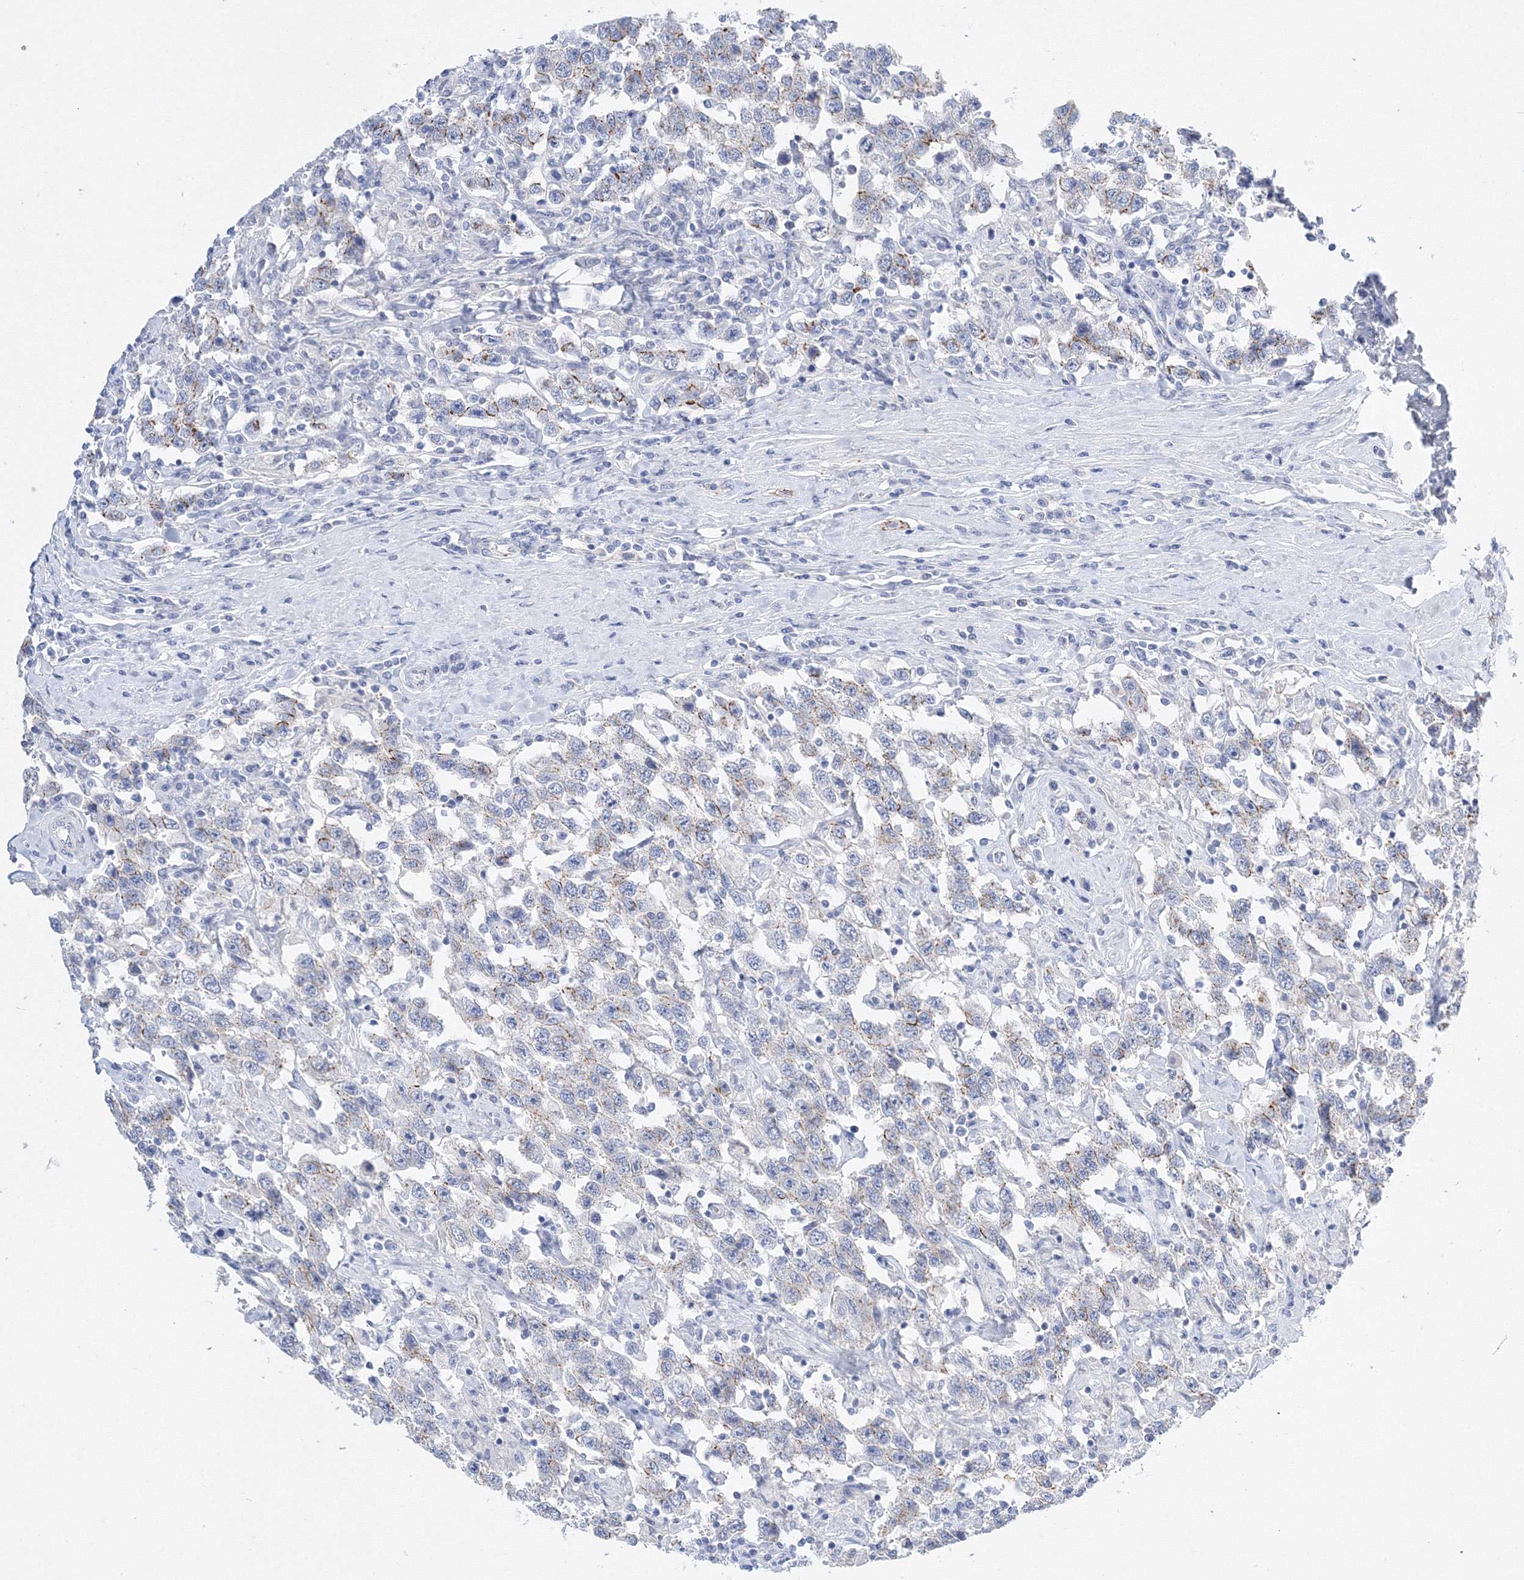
{"staining": {"intensity": "negative", "quantity": "none", "location": "none"}, "tissue": "testis cancer", "cell_type": "Tumor cells", "image_type": "cancer", "snomed": [{"axis": "morphology", "description": "Seminoma, NOS"}, {"axis": "topography", "description": "Testis"}], "caption": "Protein analysis of testis cancer (seminoma) reveals no significant expression in tumor cells.", "gene": "AASDH", "patient": {"sex": "male", "age": 41}}